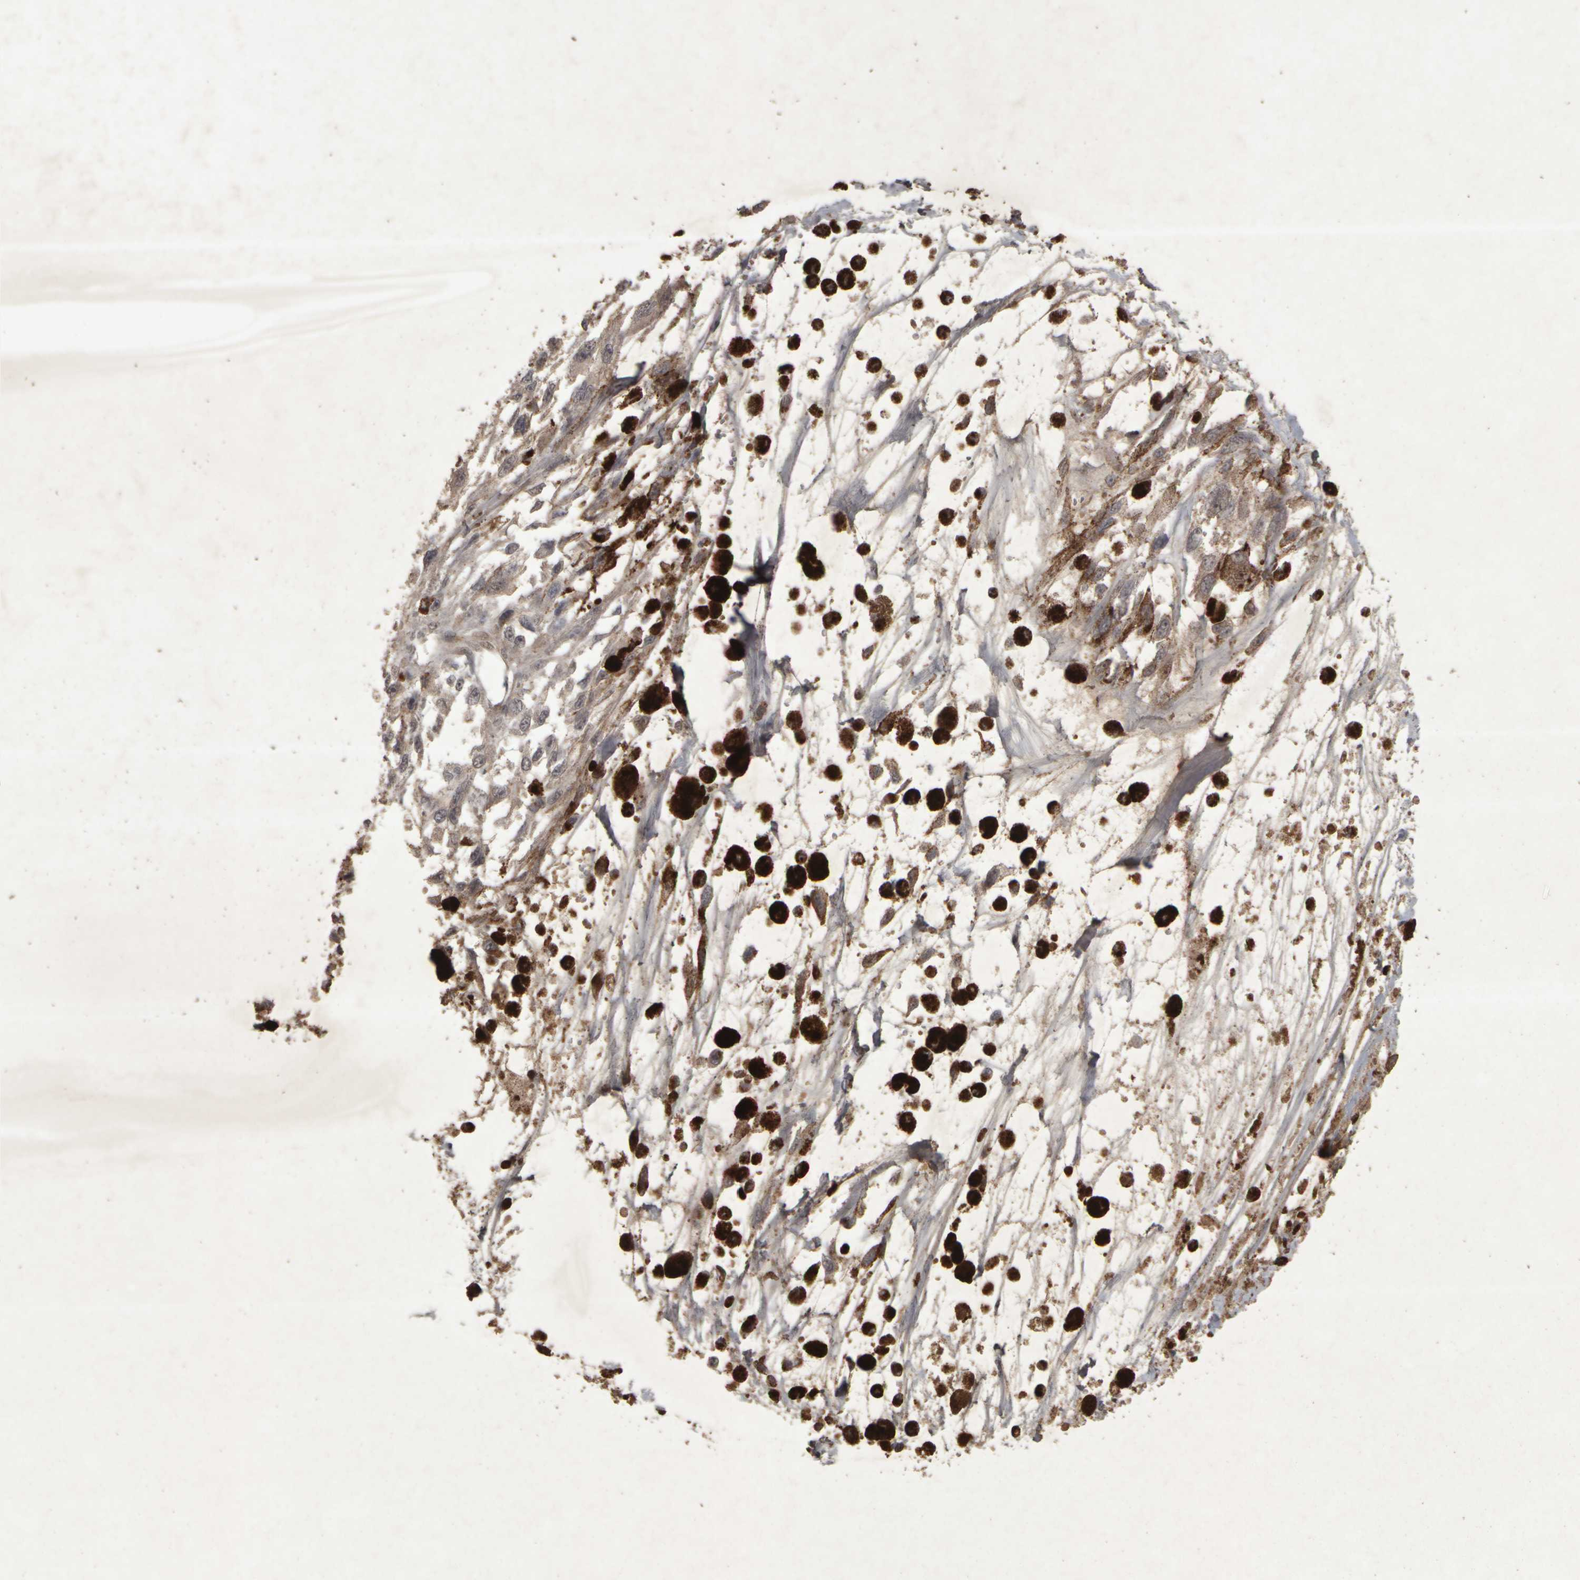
{"staining": {"intensity": "negative", "quantity": "none", "location": "none"}, "tissue": "melanoma", "cell_type": "Tumor cells", "image_type": "cancer", "snomed": [{"axis": "morphology", "description": "Malignant melanoma, Metastatic site"}, {"axis": "topography", "description": "Lymph node"}], "caption": "IHC image of malignant melanoma (metastatic site) stained for a protein (brown), which reveals no staining in tumor cells.", "gene": "ACO1", "patient": {"sex": "male", "age": 59}}